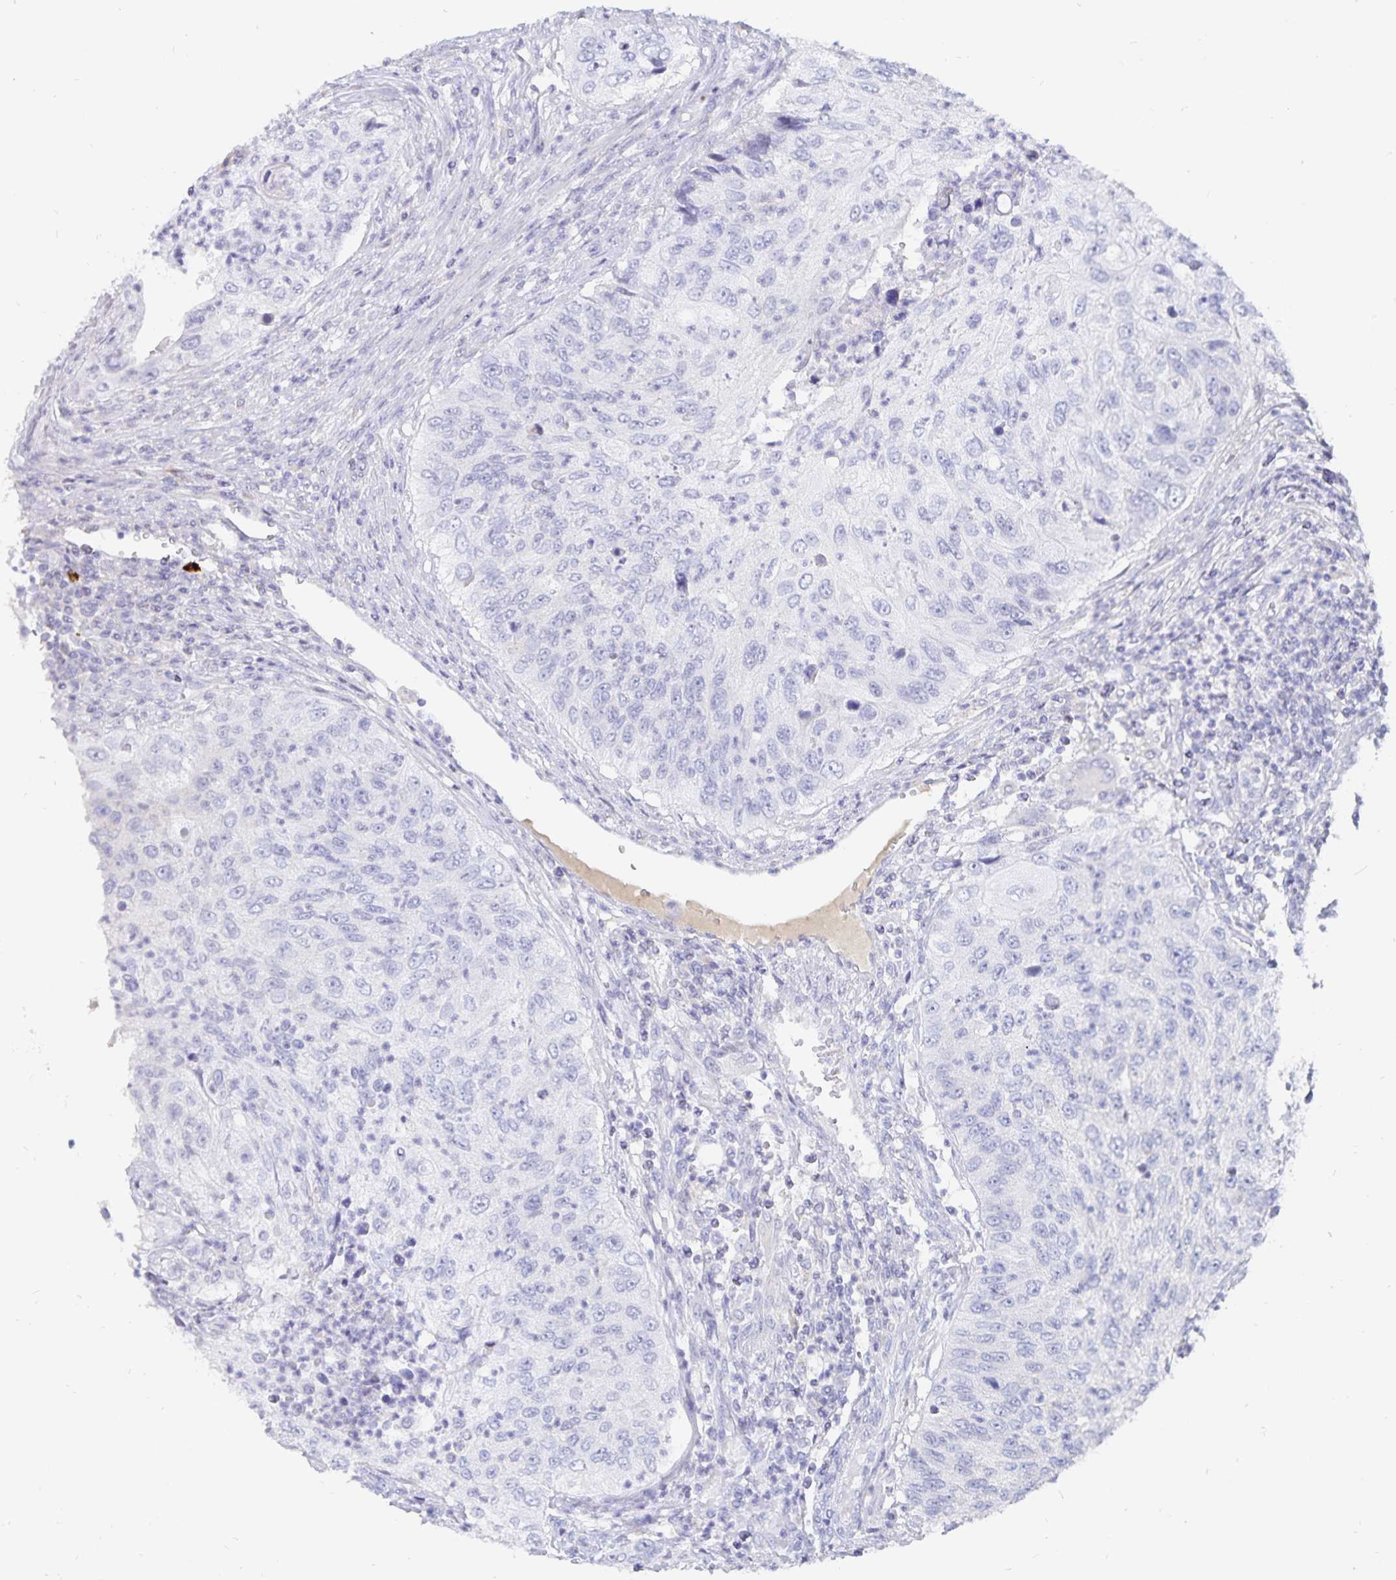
{"staining": {"intensity": "negative", "quantity": "none", "location": "none"}, "tissue": "urothelial cancer", "cell_type": "Tumor cells", "image_type": "cancer", "snomed": [{"axis": "morphology", "description": "Urothelial carcinoma, High grade"}, {"axis": "topography", "description": "Urinary bladder"}], "caption": "Immunohistochemical staining of human urothelial cancer exhibits no significant staining in tumor cells.", "gene": "PKHD1", "patient": {"sex": "female", "age": 60}}